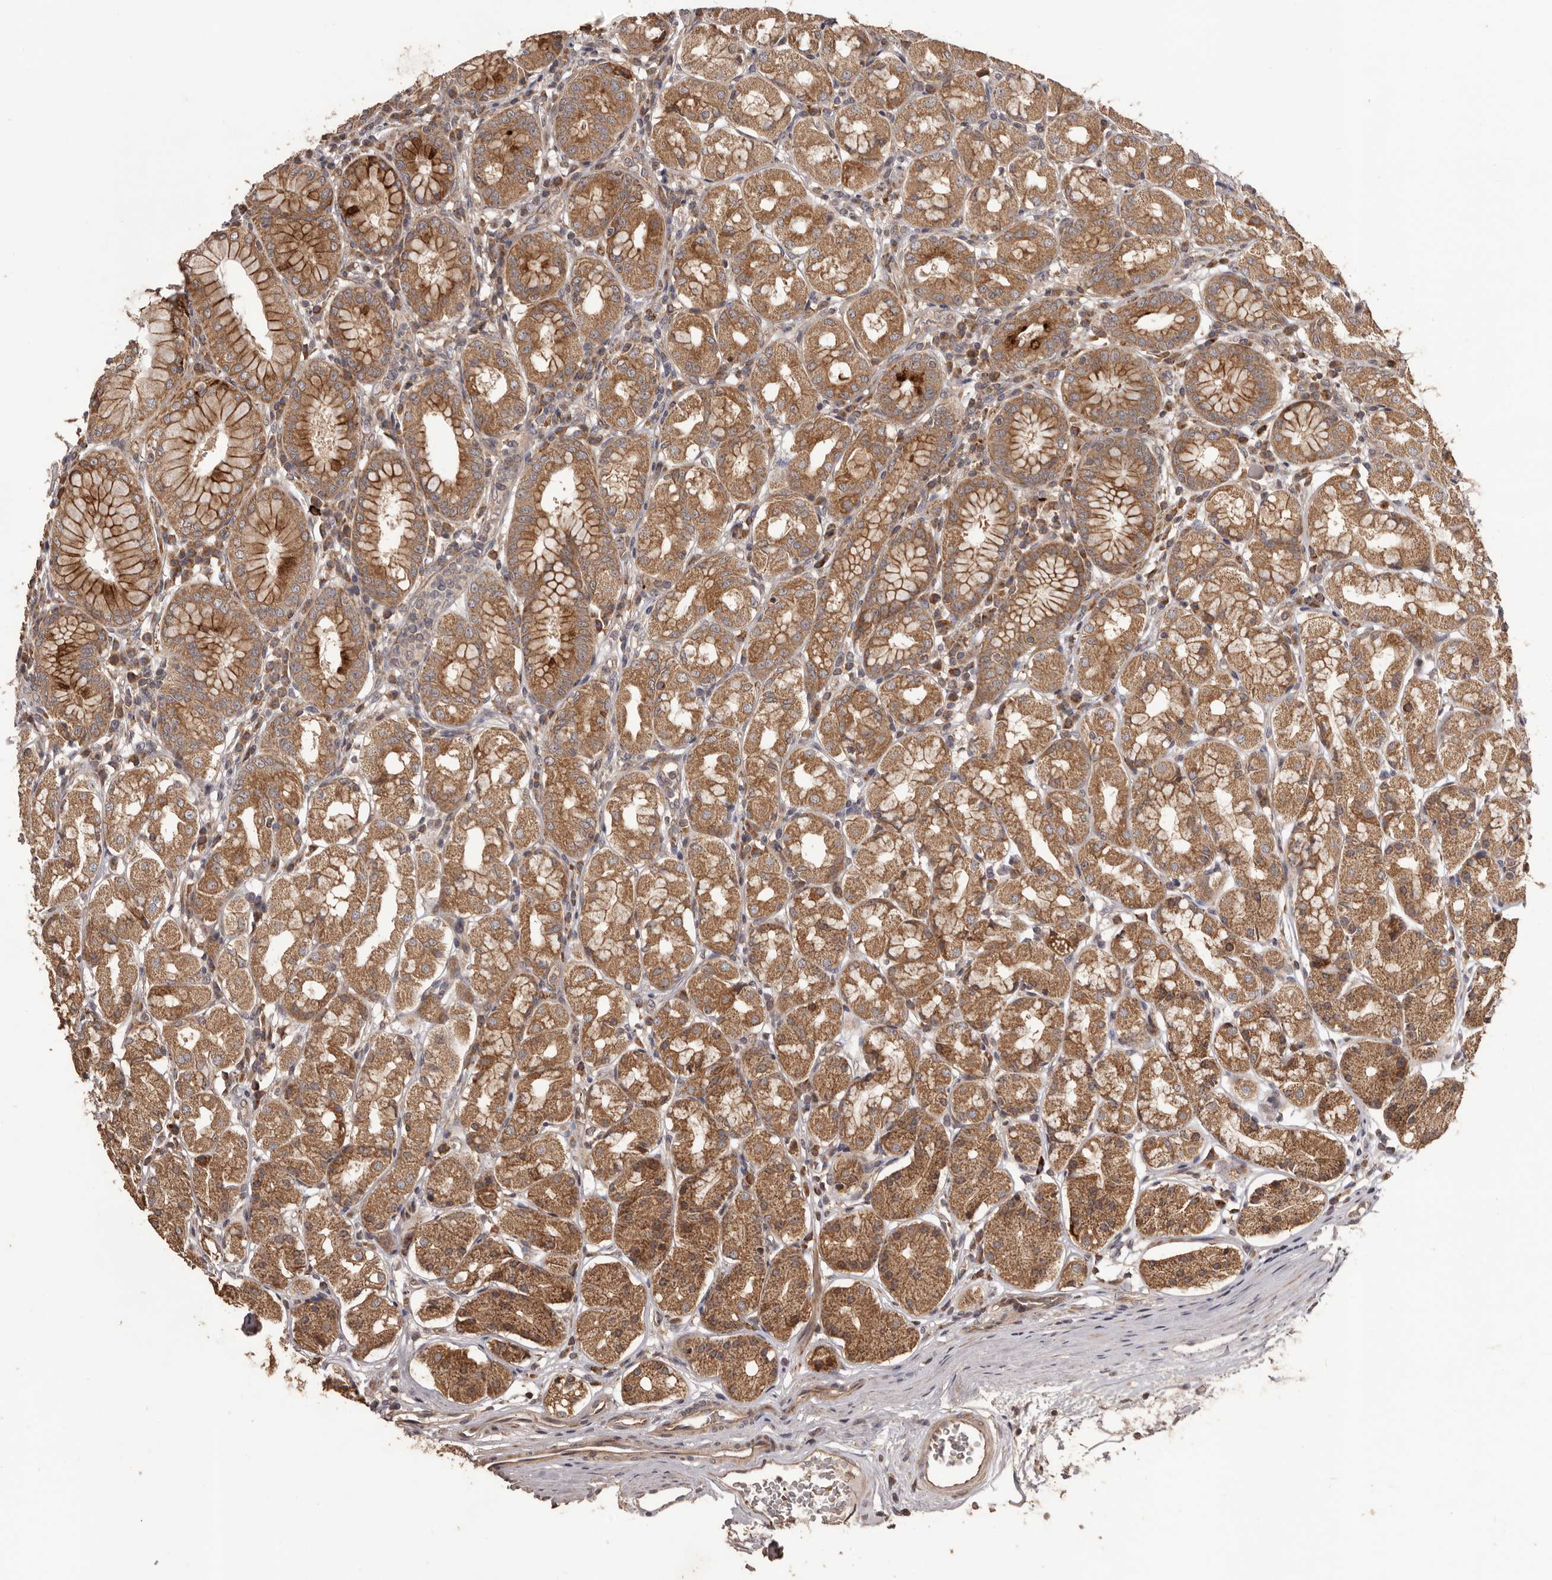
{"staining": {"intensity": "moderate", "quantity": ">75%", "location": "cytoplasmic/membranous"}, "tissue": "stomach", "cell_type": "Glandular cells", "image_type": "normal", "snomed": [{"axis": "morphology", "description": "Normal tissue, NOS"}, {"axis": "topography", "description": "Stomach"}, {"axis": "topography", "description": "Stomach, lower"}], "caption": "This micrograph shows immunohistochemistry staining of benign stomach, with medium moderate cytoplasmic/membranous positivity in approximately >75% of glandular cells.", "gene": "QRSL1", "patient": {"sex": "female", "age": 56}}